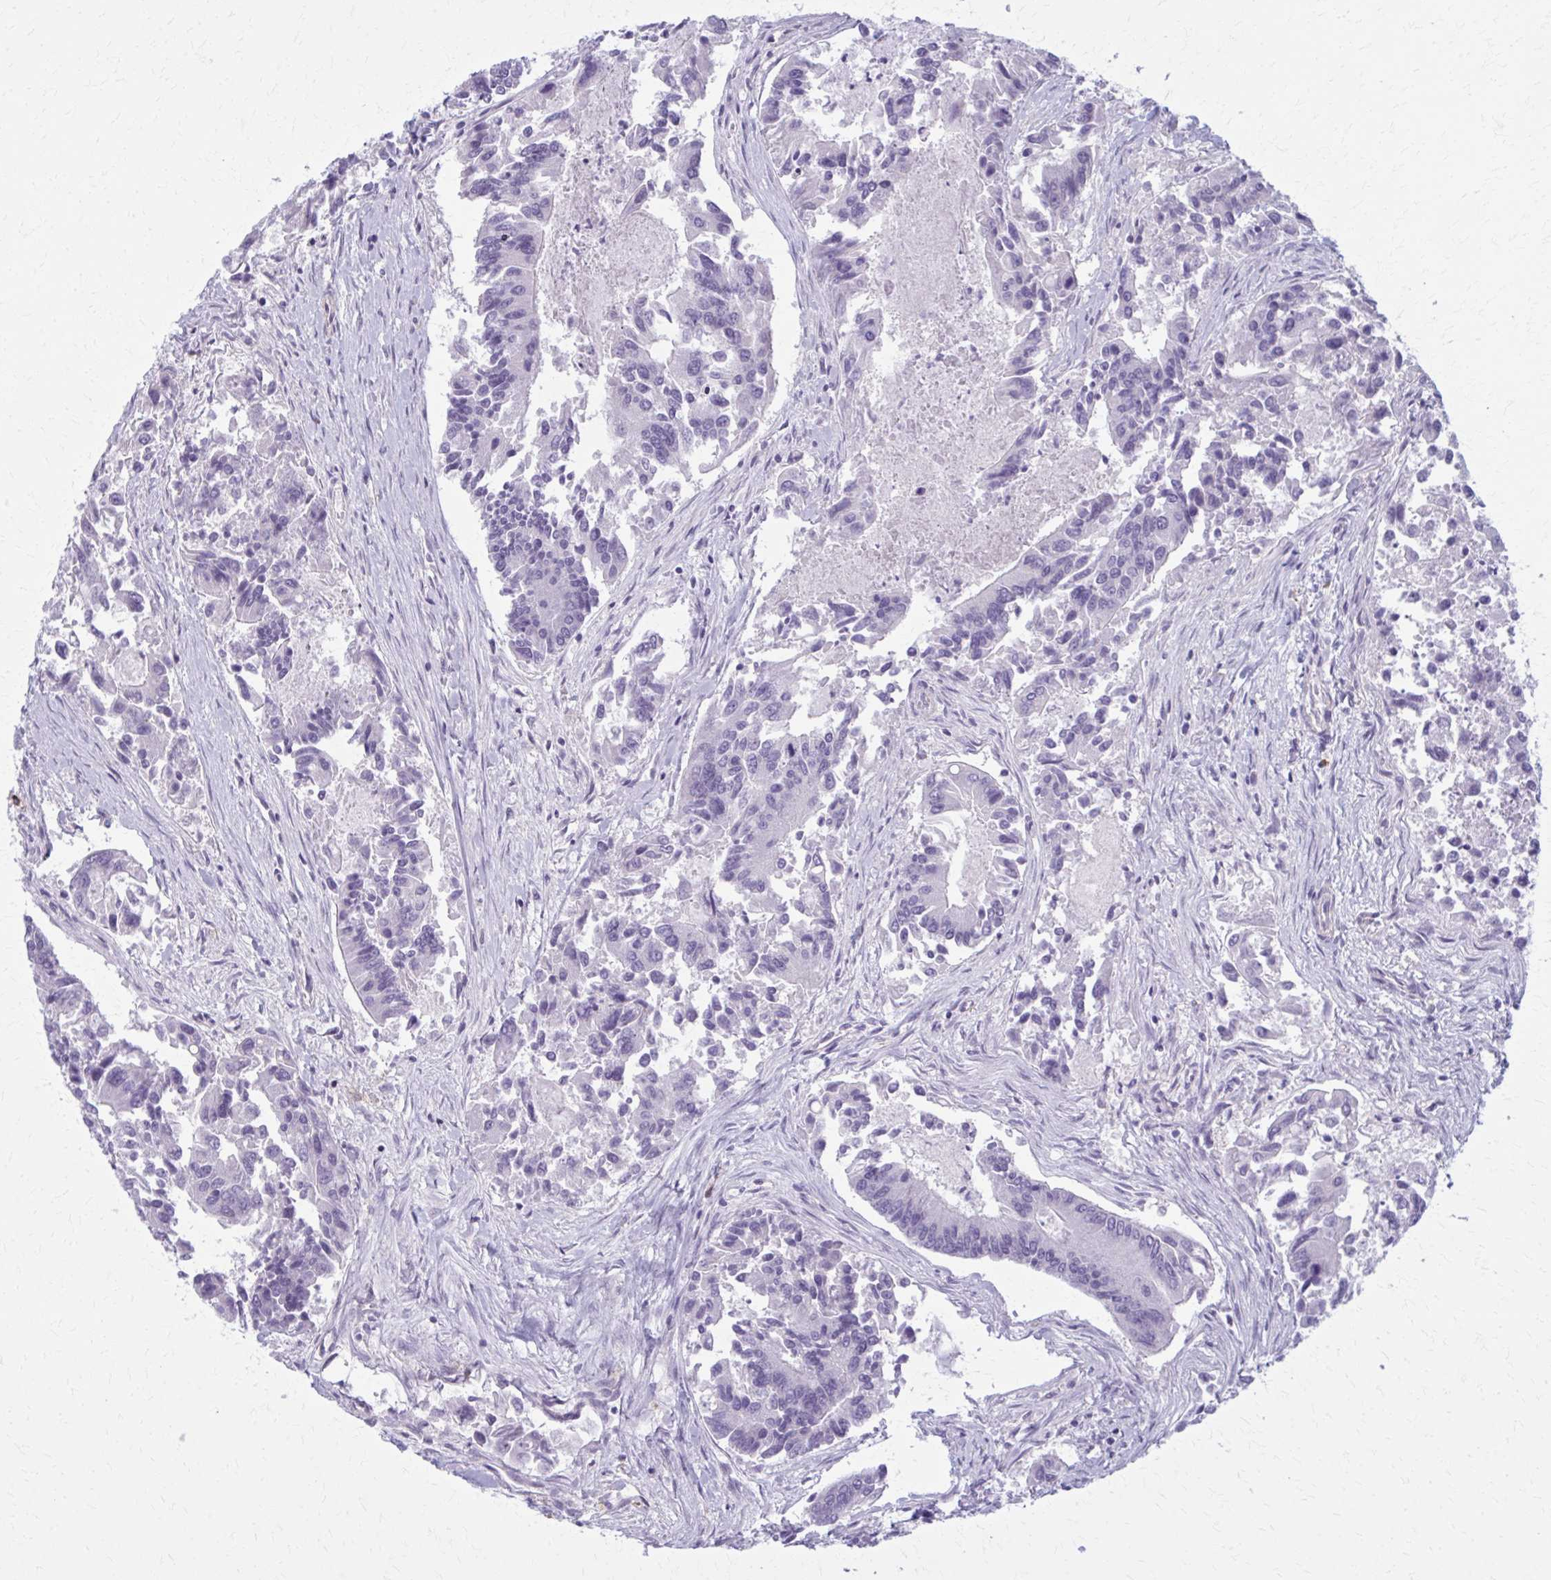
{"staining": {"intensity": "negative", "quantity": "none", "location": "none"}, "tissue": "colorectal cancer", "cell_type": "Tumor cells", "image_type": "cancer", "snomed": [{"axis": "morphology", "description": "Adenocarcinoma, NOS"}, {"axis": "topography", "description": "Colon"}], "caption": "Tumor cells show no significant positivity in colorectal cancer (adenocarcinoma).", "gene": "CD38", "patient": {"sex": "female", "age": 67}}